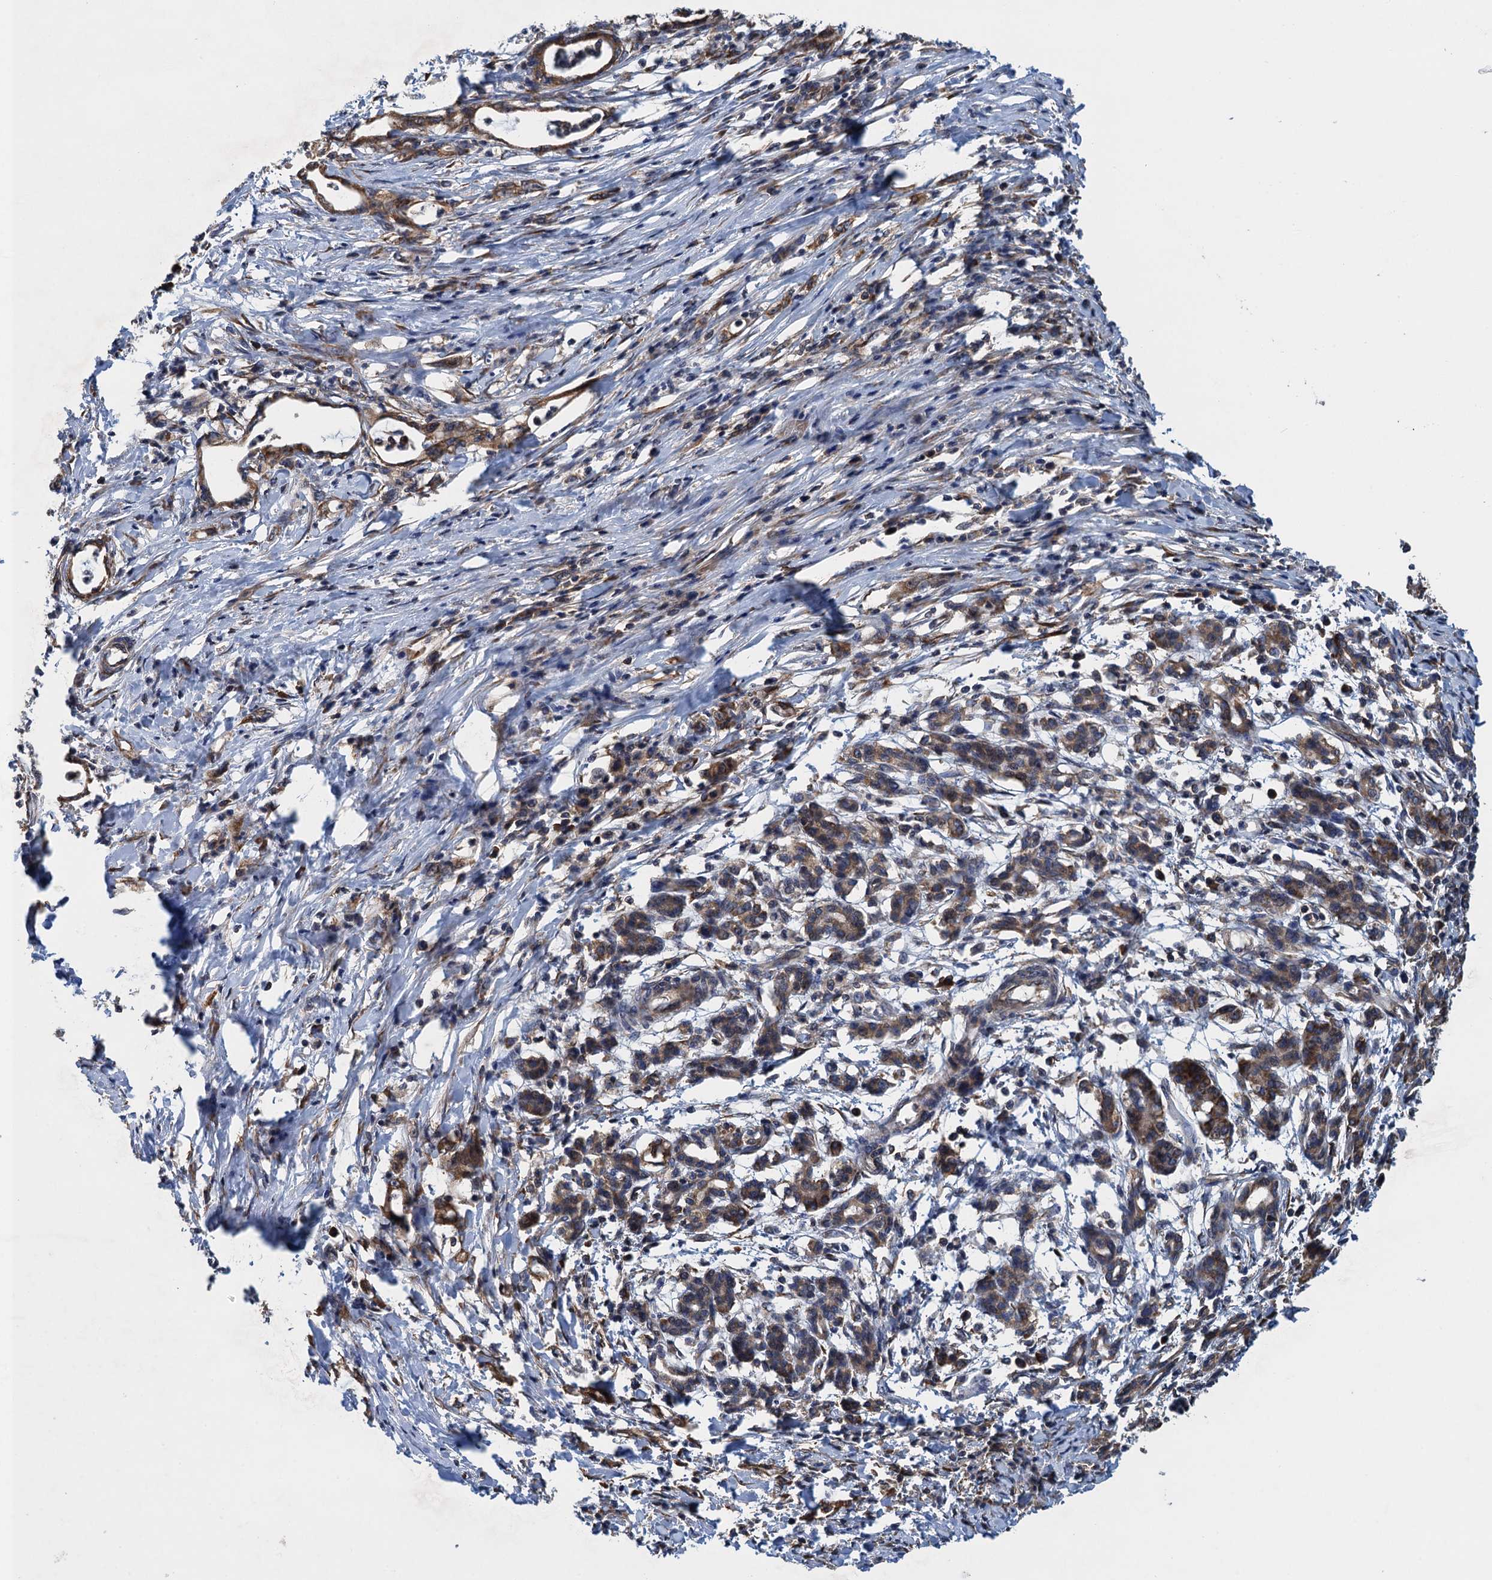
{"staining": {"intensity": "moderate", "quantity": ">75%", "location": "cytoplasmic/membranous"}, "tissue": "pancreatic cancer", "cell_type": "Tumor cells", "image_type": "cancer", "snomed": [{"axis": "morphology", "description": "Adenocarcinoma, NOS"}, {"axis": "topography", "description": "Pancreas"}], "caption": "Immunohistochemical staining of human adenocarcinoma (pancreatic) reveals moderate cytoplasmic/membranous protein expression in approximately >75% of tumor cells.", "gene": "MDM1", "patient": {"sex": "female", "age": 55}}